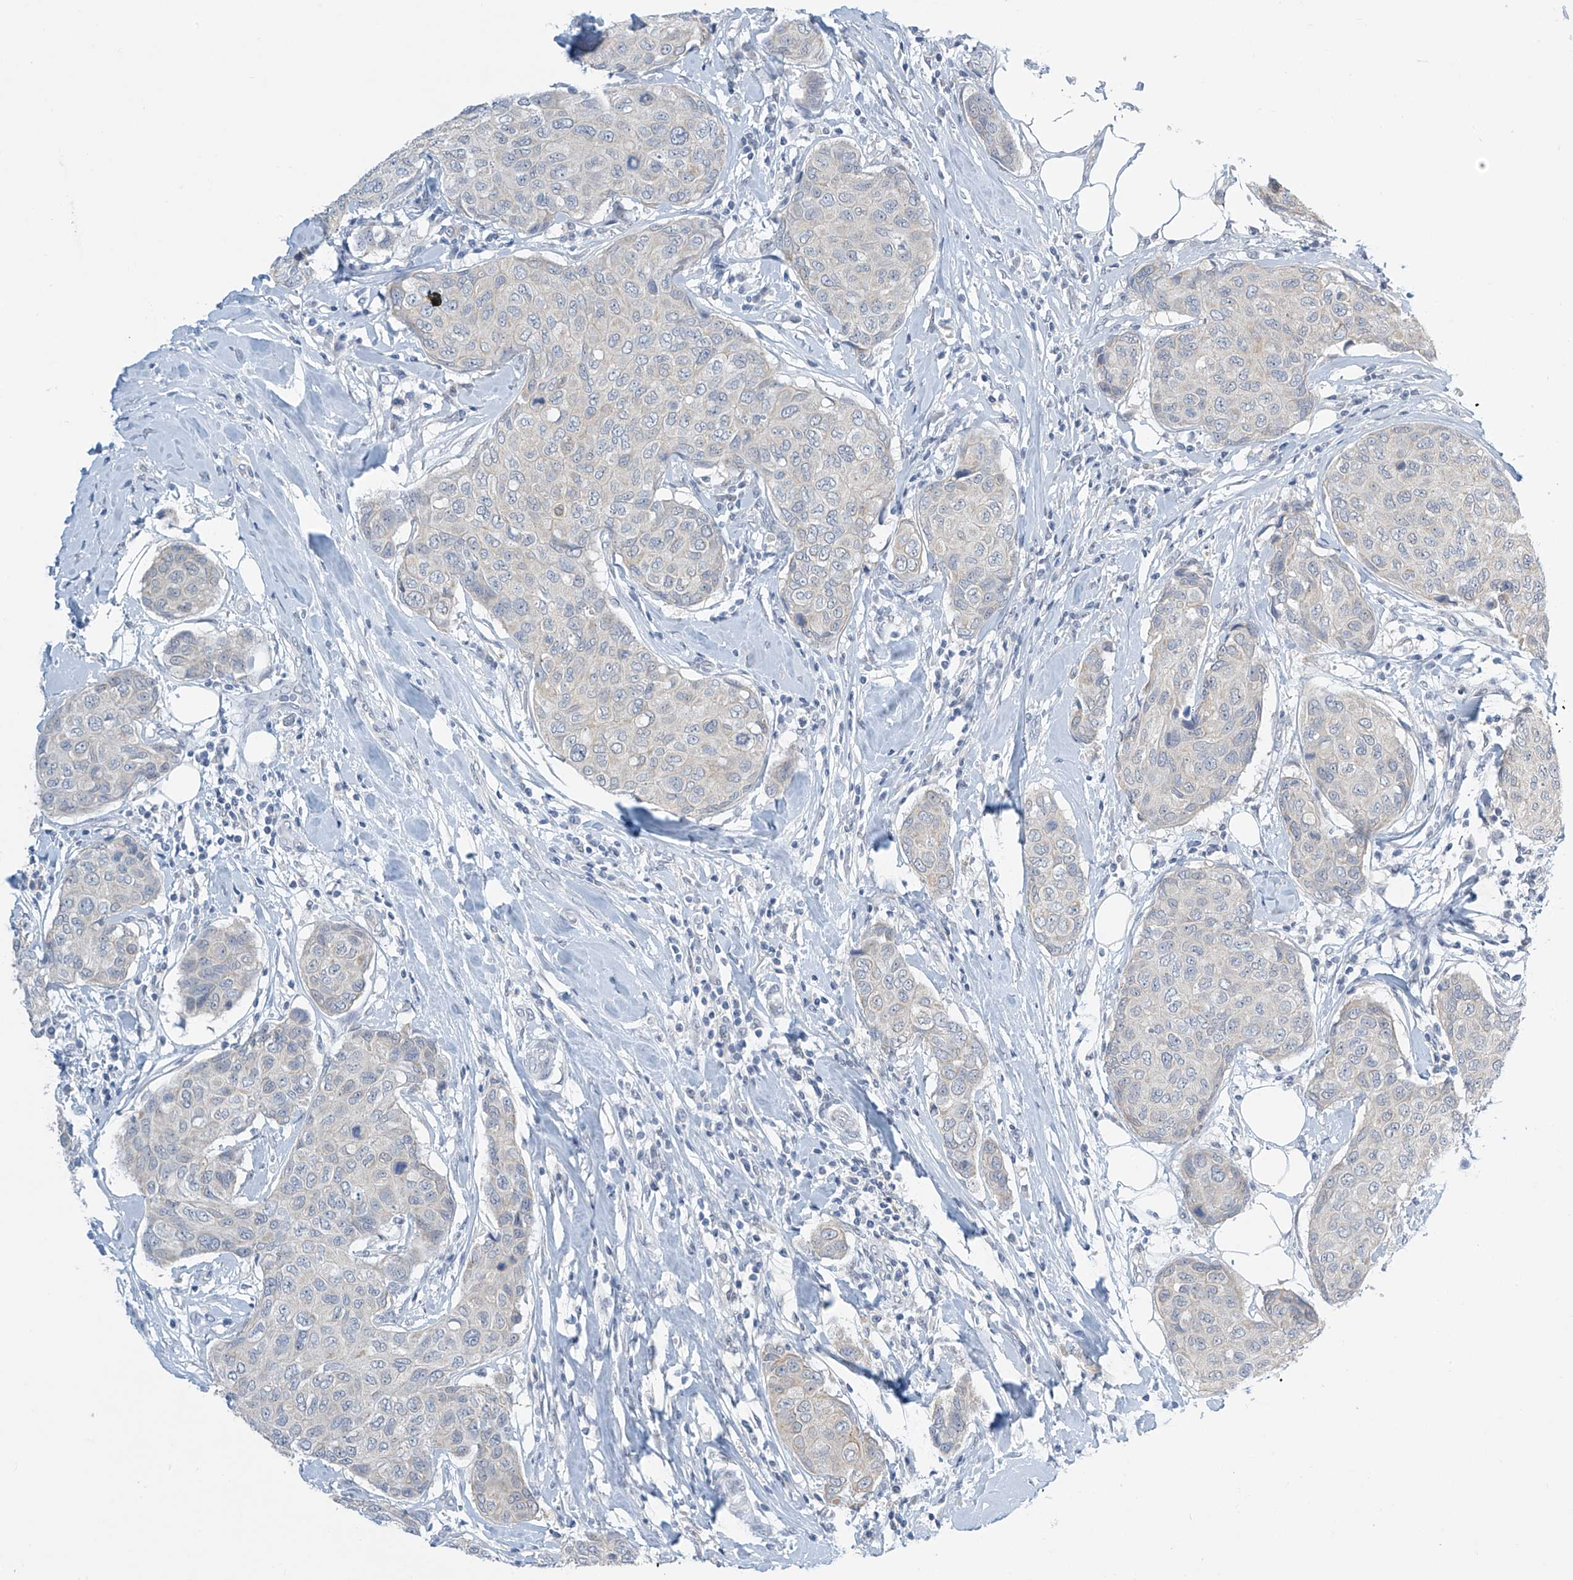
{"staining": {"intensity": "negative", "quantity": "none", "location": "none"}, "tissue": "breast cancer", "cell_type": "Tumor cells", "image_type": "cancer", "snomed": [{"axis": "morphology", "description": "Duct carcinoma"}, {"axis": "topography", "description": "Breast"}], "caption": "Immunohistochemistry of breast cancer exhibits no staining in tumor cells.", "gene": "APLF", "patient": {"sex": "female", "age": 80}}